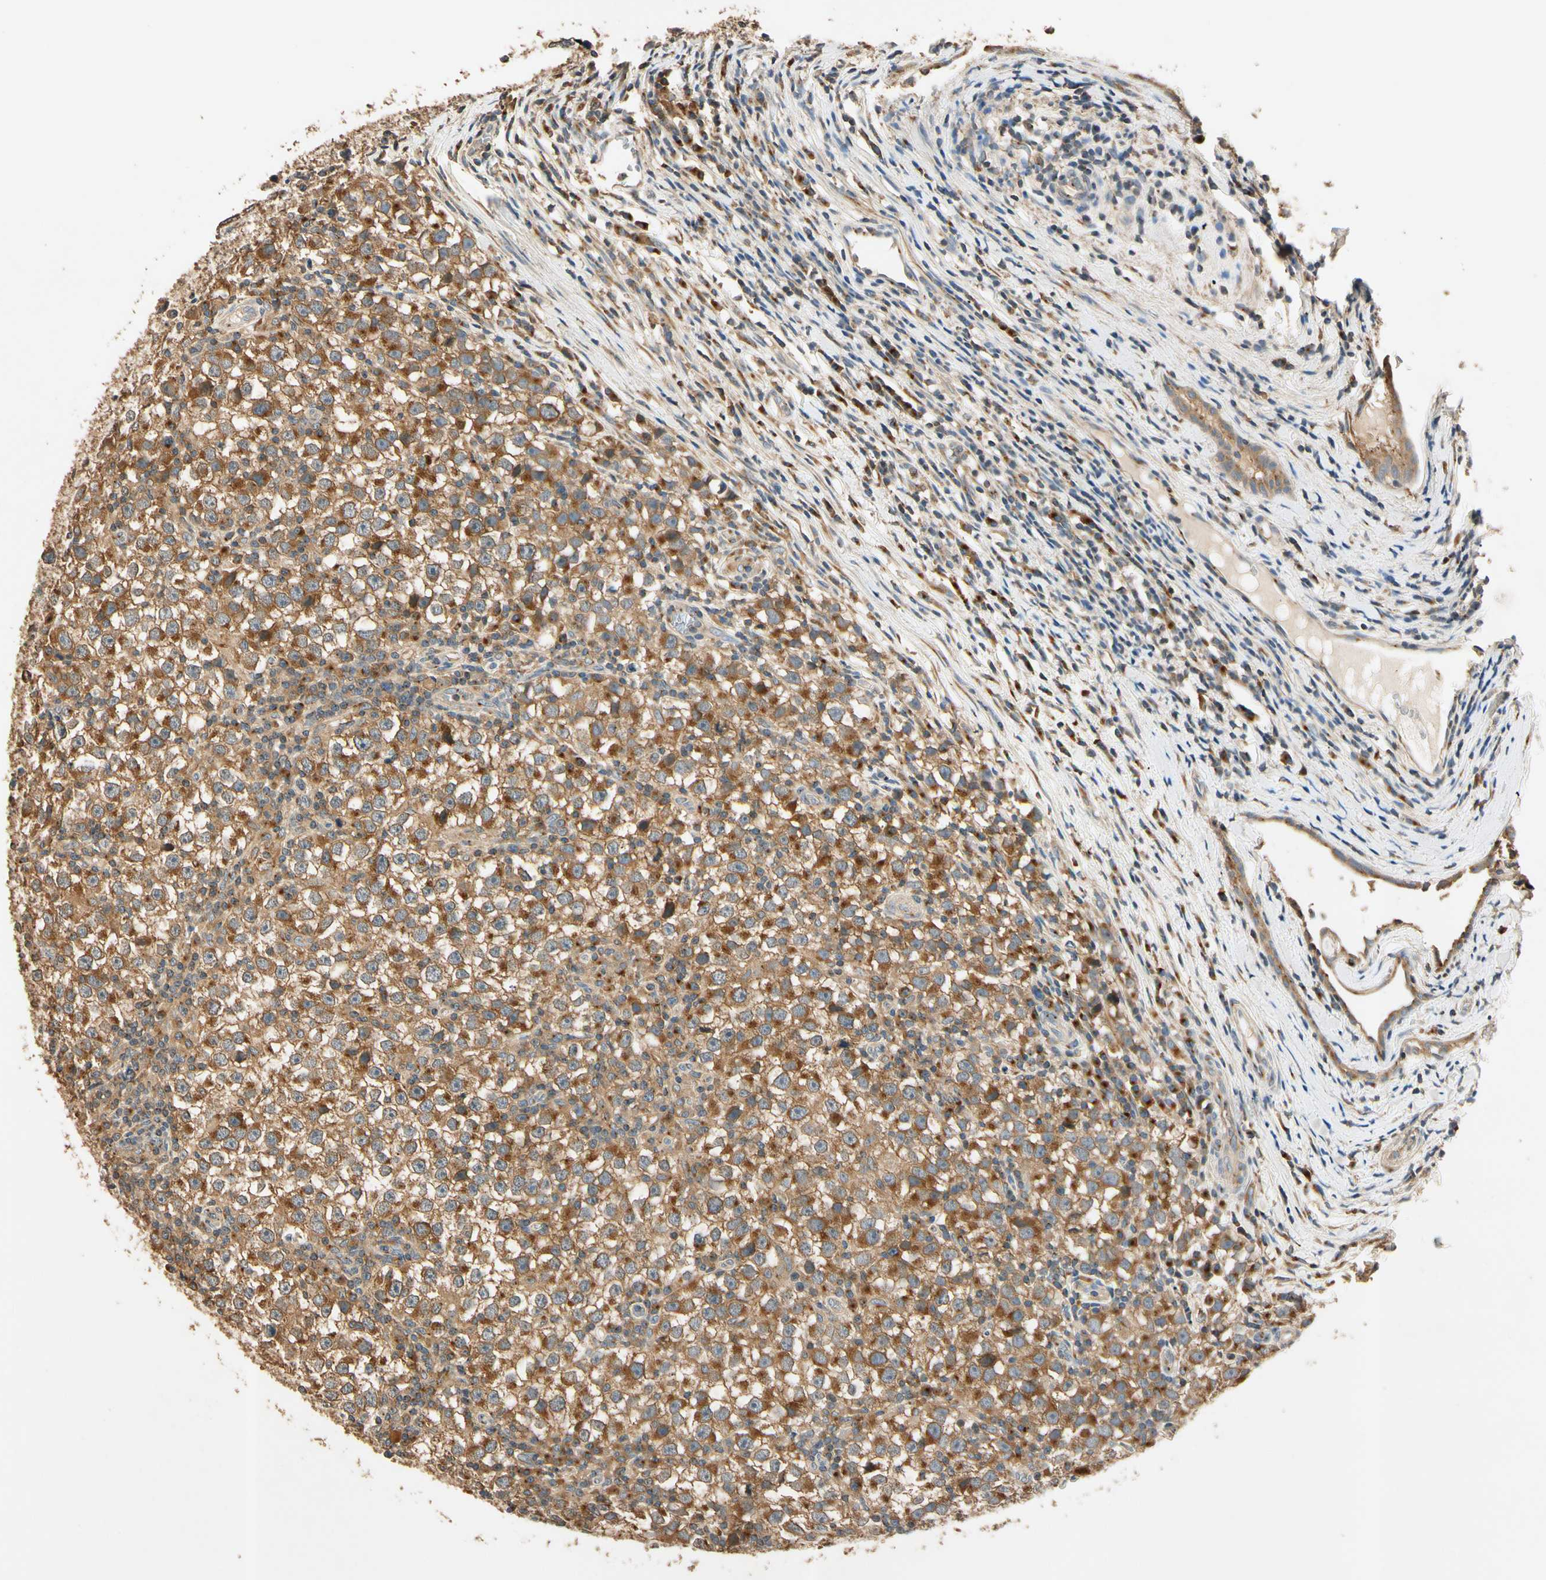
{"staining": {"intensity": "strong", "quantity": ">75%", "location": "cytoplasmic/membranous"}, "tissue": "testis cancer", "cell_type": "Tumor cells", "image_type": "cancer", "snomed": [{"axis": "morphology", "description": "Seminoma, NOS"}, {"axis": "topography", "description": "Testis"}], "caption": "A high-resolution histopathology image shows immunohistochemistry staining of testis seminoma, which exhibits strong cytoplasmic/membranous staining in approximately >75% of tumor cells. The protein is shown in brown color, while the nuclei are stained blue.", "gene": "AKAP9", "patient": {"sex": "male", "age": 65}}